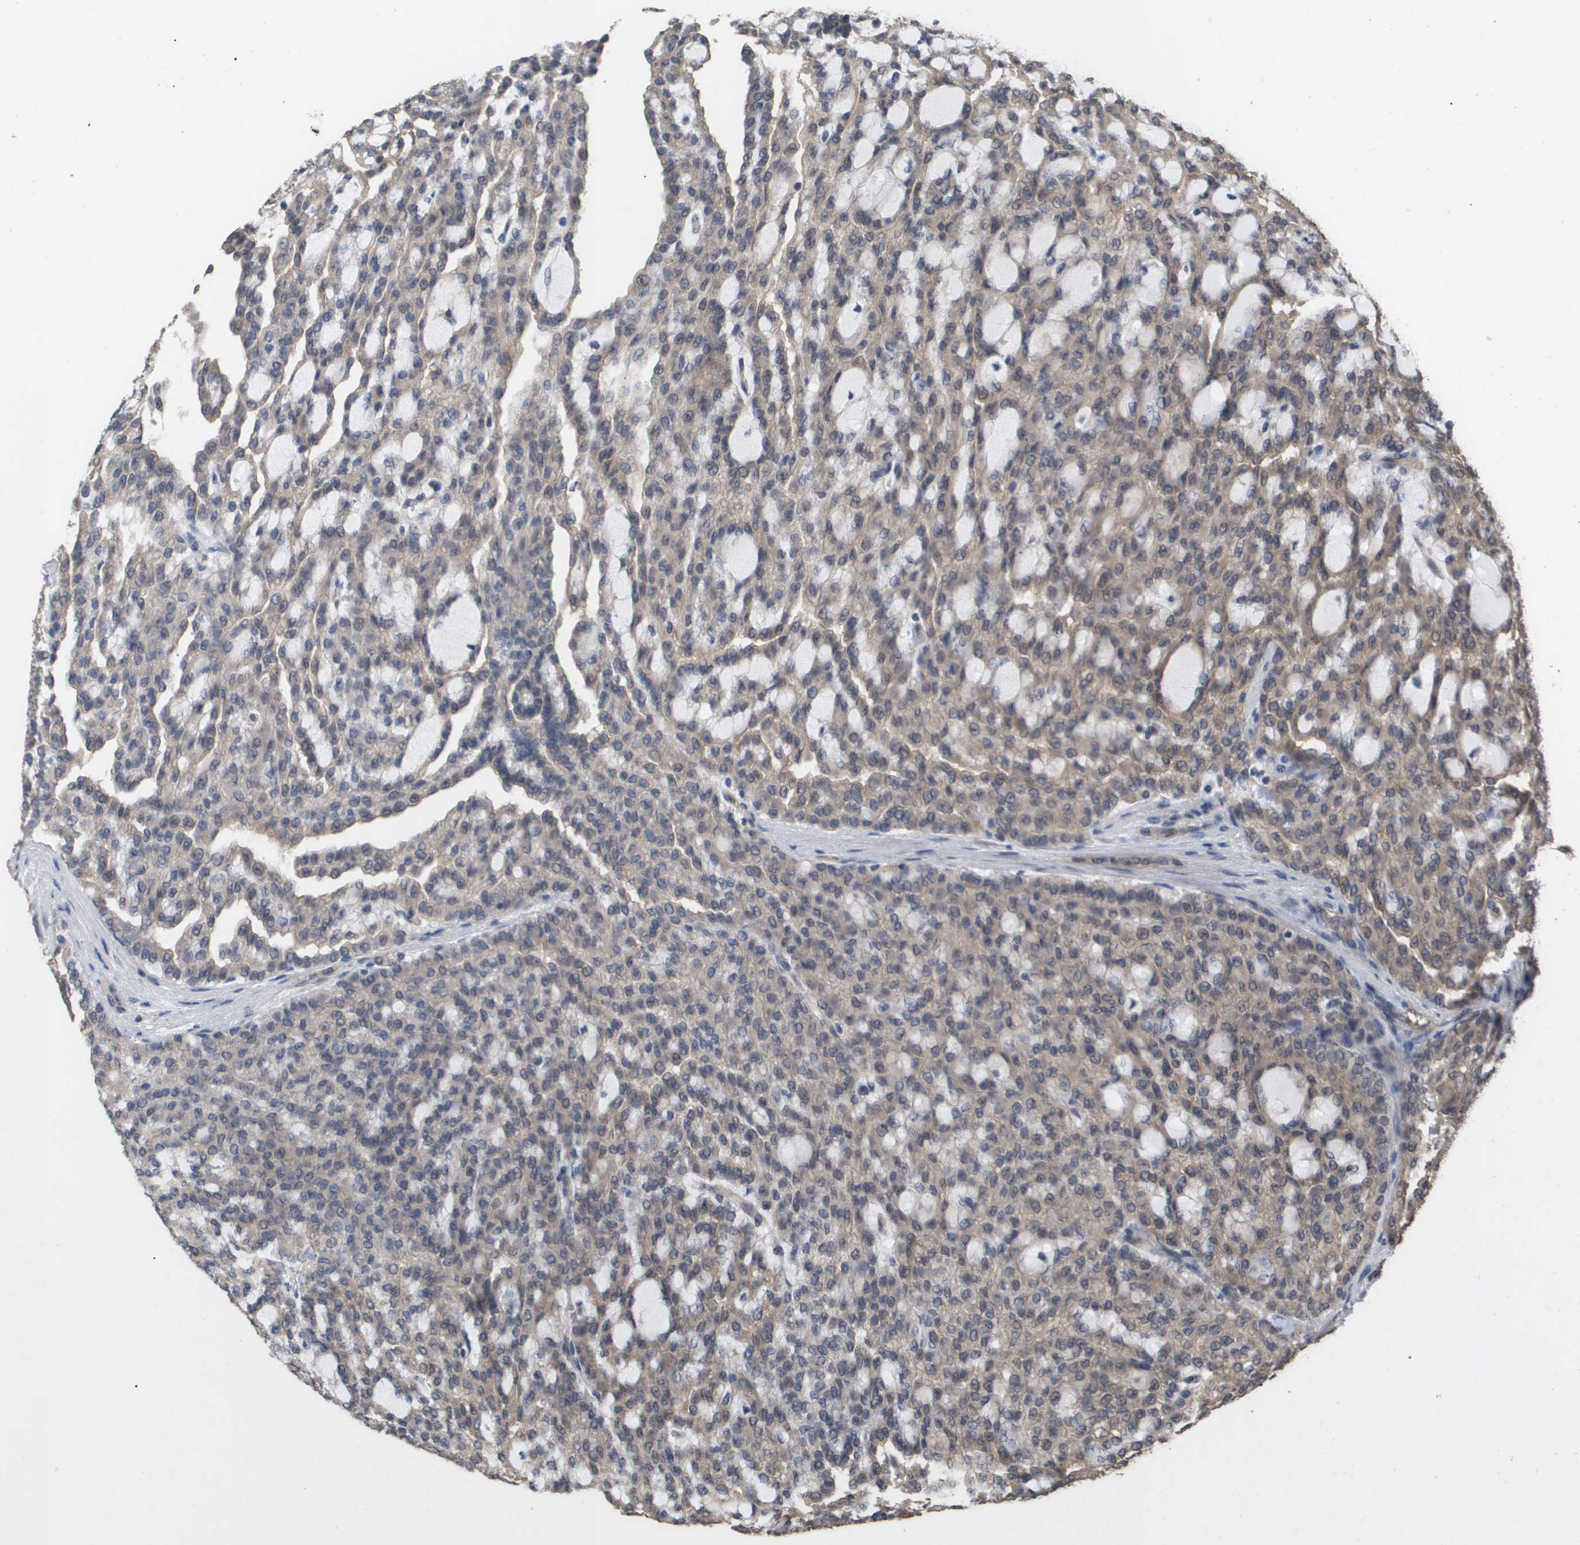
{"staining": {"intensity": "weak", "quantity": ">75%", "location": "cytoplasmic/membranous"}, "tissue": "renal cancer", "cell_type": "Tumor cells", "image_type": "cancer", "snomed": [{"axis": "morphology", "description": "Adenocarcinoma, NOS"}, {"axis": "topography", "description": "Kidney"}], "caption": "Immunohistochemistry (IHC) (DAB) staining of renal cancer (adenocarcinoma) reveals weak cytoplasmic/membranous protein staining in approximately >75% of tumor cells.", "gene": "CUL5", "patient": {"sex": "male", "age": 63}}